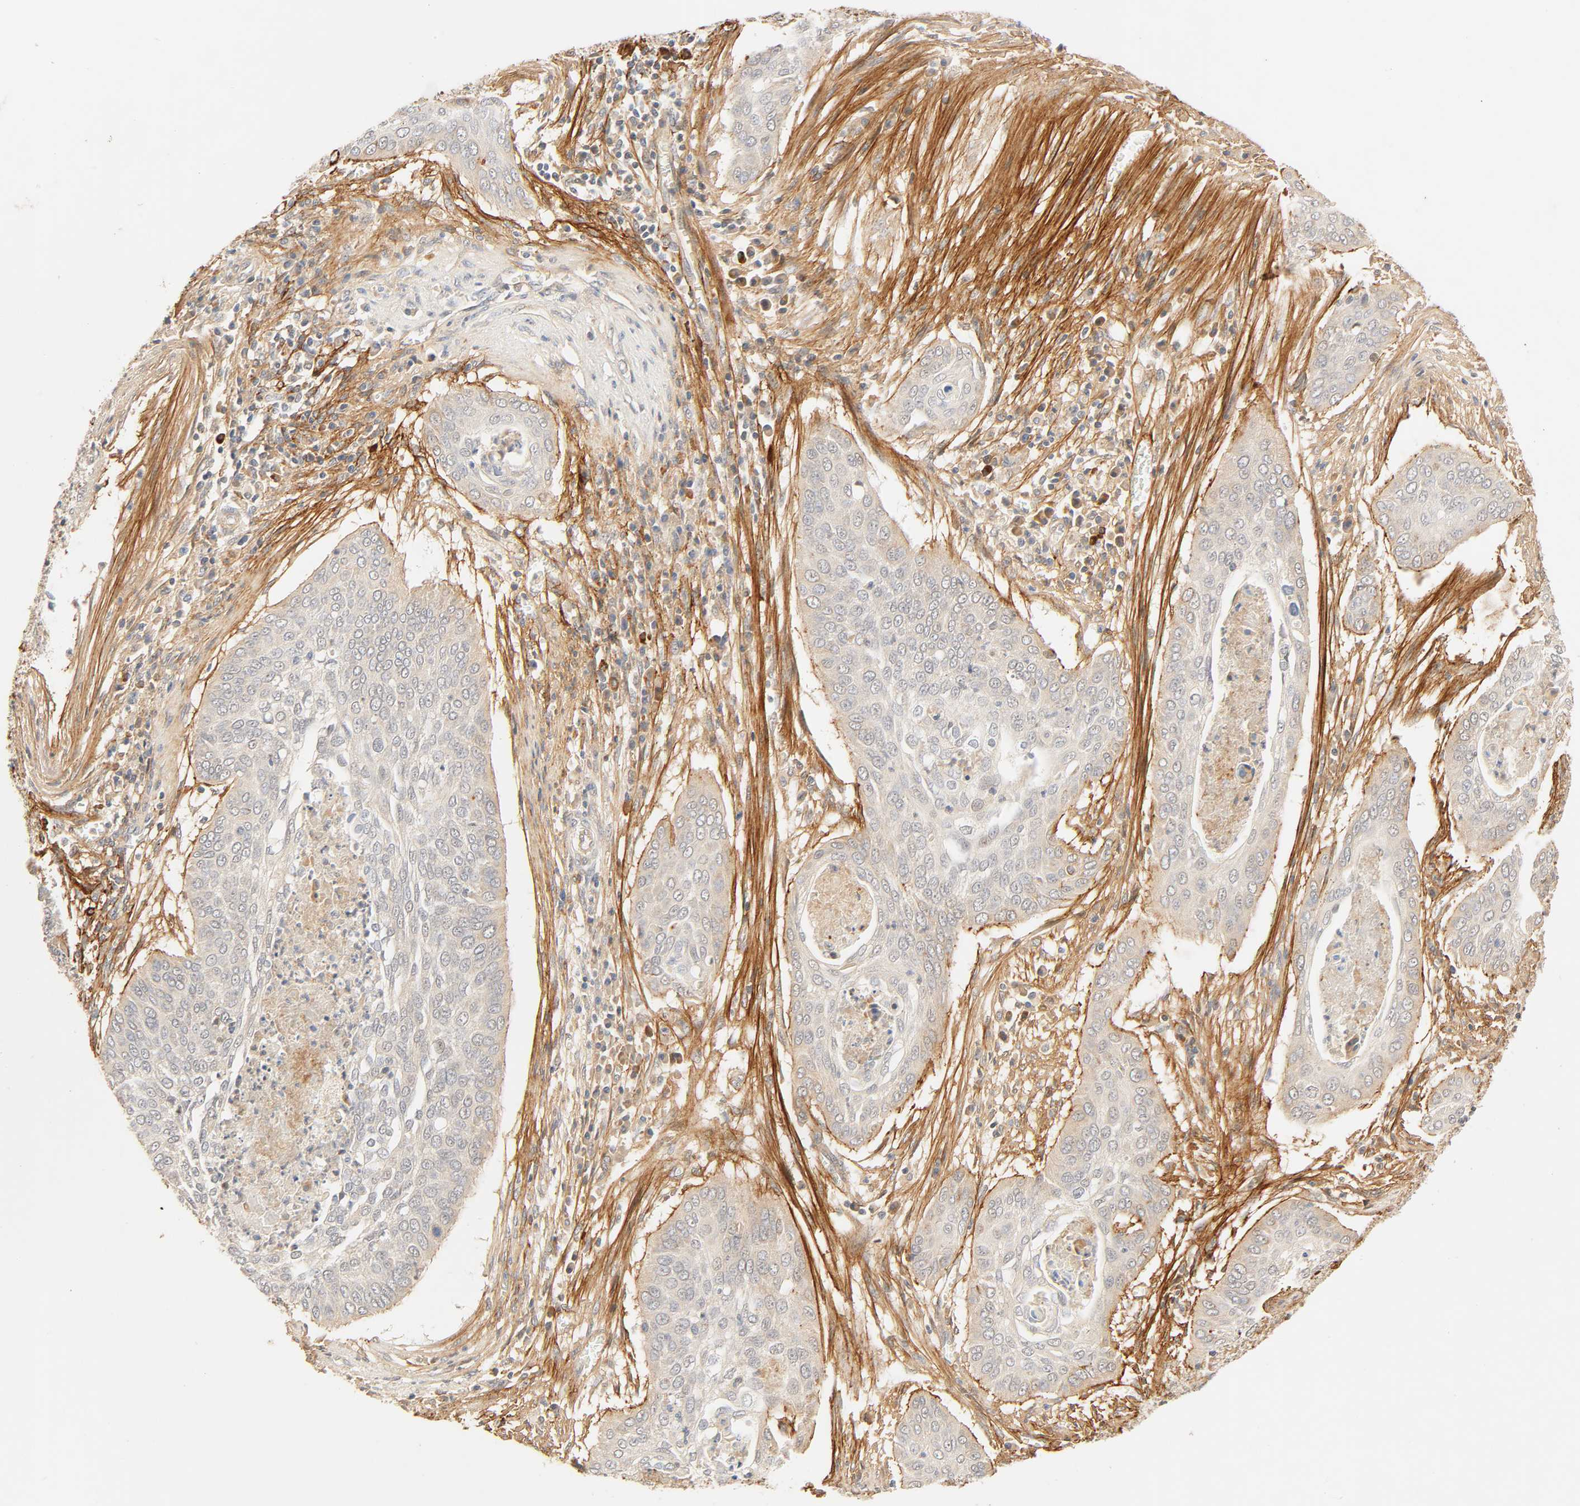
{"staining": {"intensity": "weak", "quantity": "<25%", "location": "cytoplasmic/membranous"}, "tissue": "cervical cancer", "cell_type": "Tumor cells", "image_type": "cancer", "snomed": [{"axis": "morphology", "description": "Squamous cell carcinoma, NOS"}, {"axis": "topography", "description": "Cervix"}], "caption": "An IHC image of cervical squamous cell carcinoma is shown. There is no staining in tumor cells of cervical squamous cell carcinoma. (DAB immunohistochemistry (IHC) with hematoxylin counter stain).", "gene": "CACNA1G", "patient": {"sex": "female", "age": 39}}